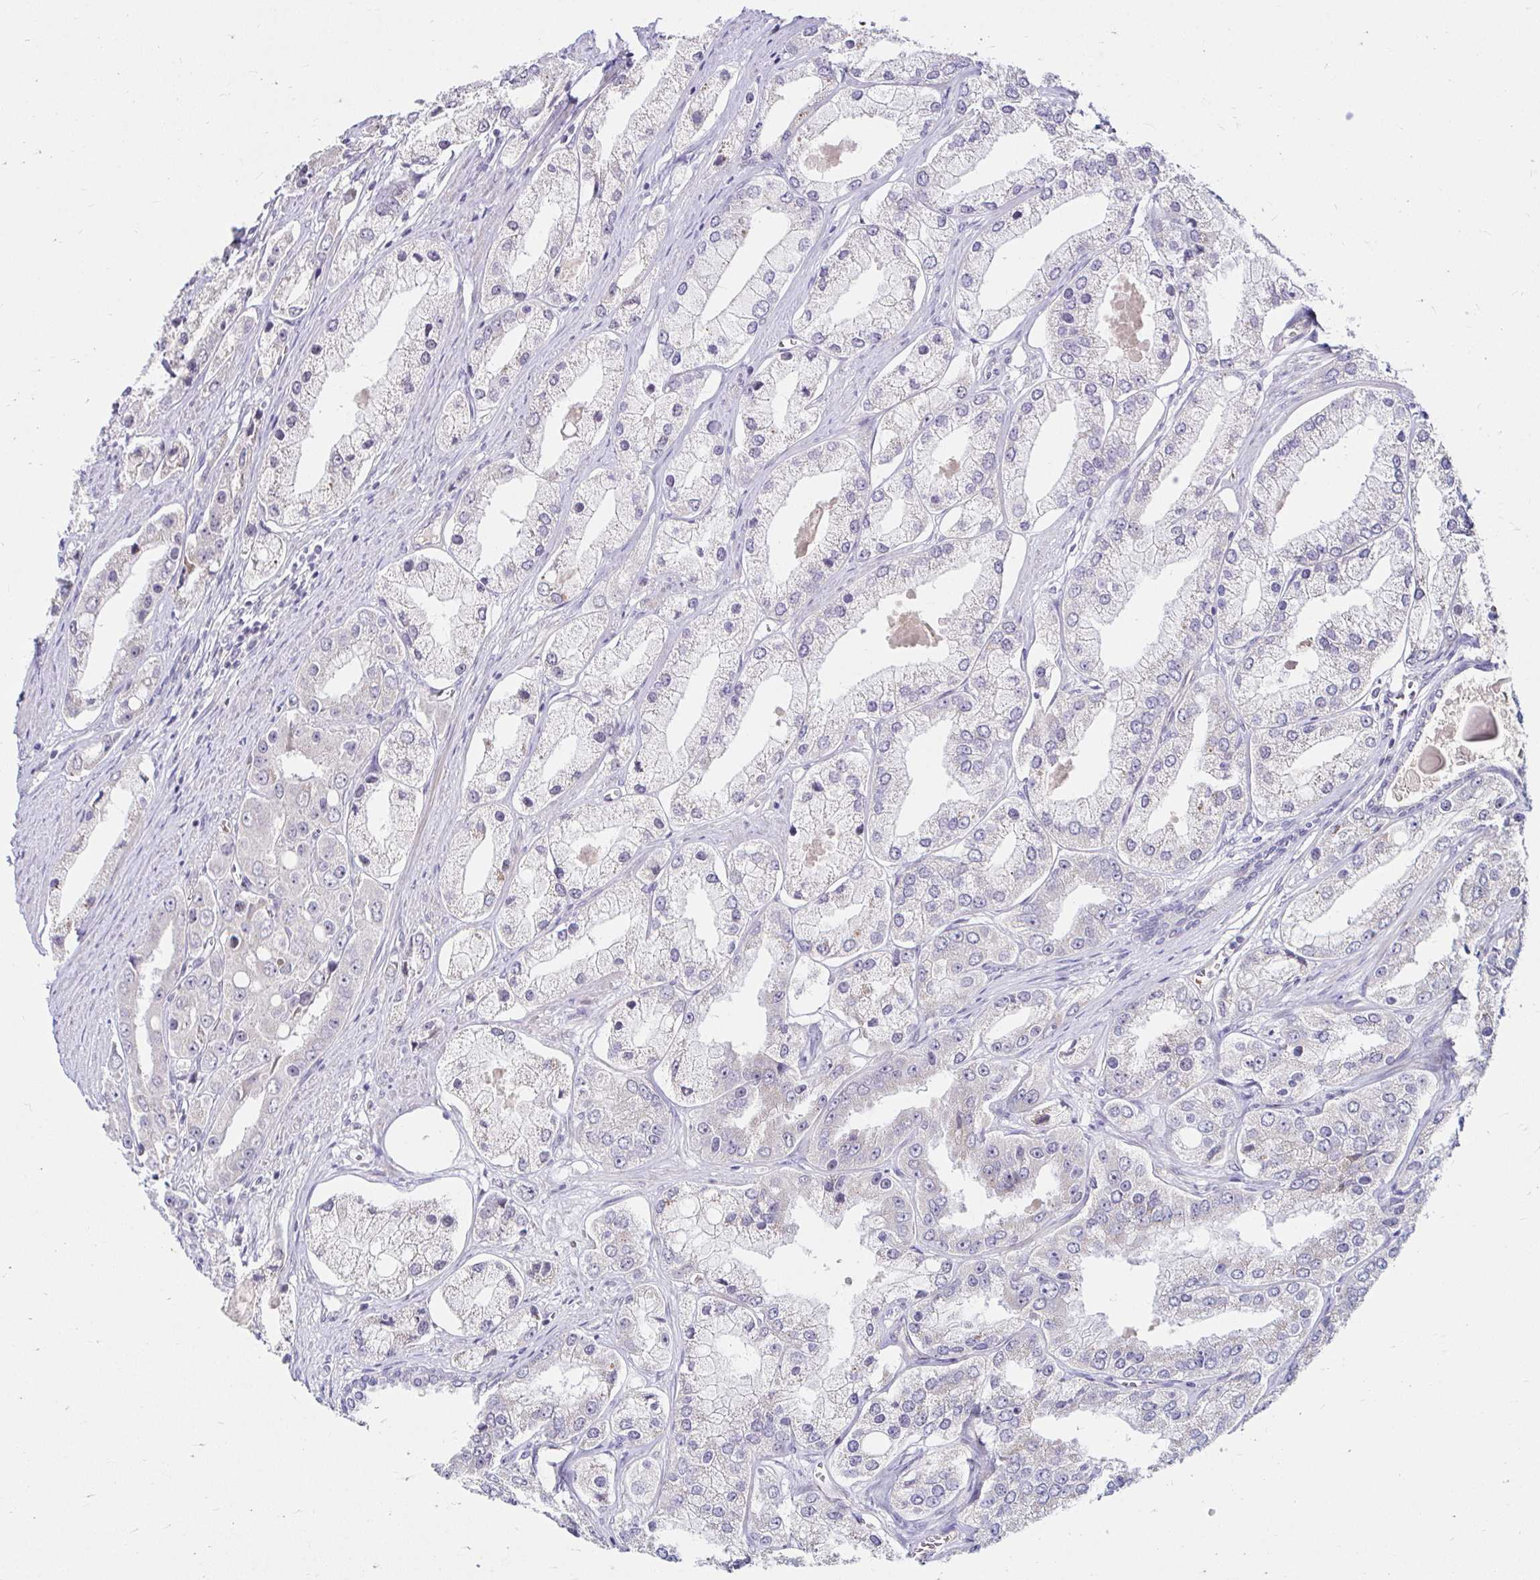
{"staining": {"intensity": "negative", "quantity": "none", "location": "none"}, "tissue": "prostate cancer", "cell_type": "Tumor cells", "image_type": "cancer", "snomed": [{"axis": "morphology", "description": "Adenocarcinoma, Low grade"}, {"axis": "topography", "description": "Prostate"}], "caption": "Tumor cells are negative for protein expression in human prostate cancer (adenocarcinoma (low-grade)).", "gene": "GUCY1A1", "patient": {"sex": "male", "age": 69}}